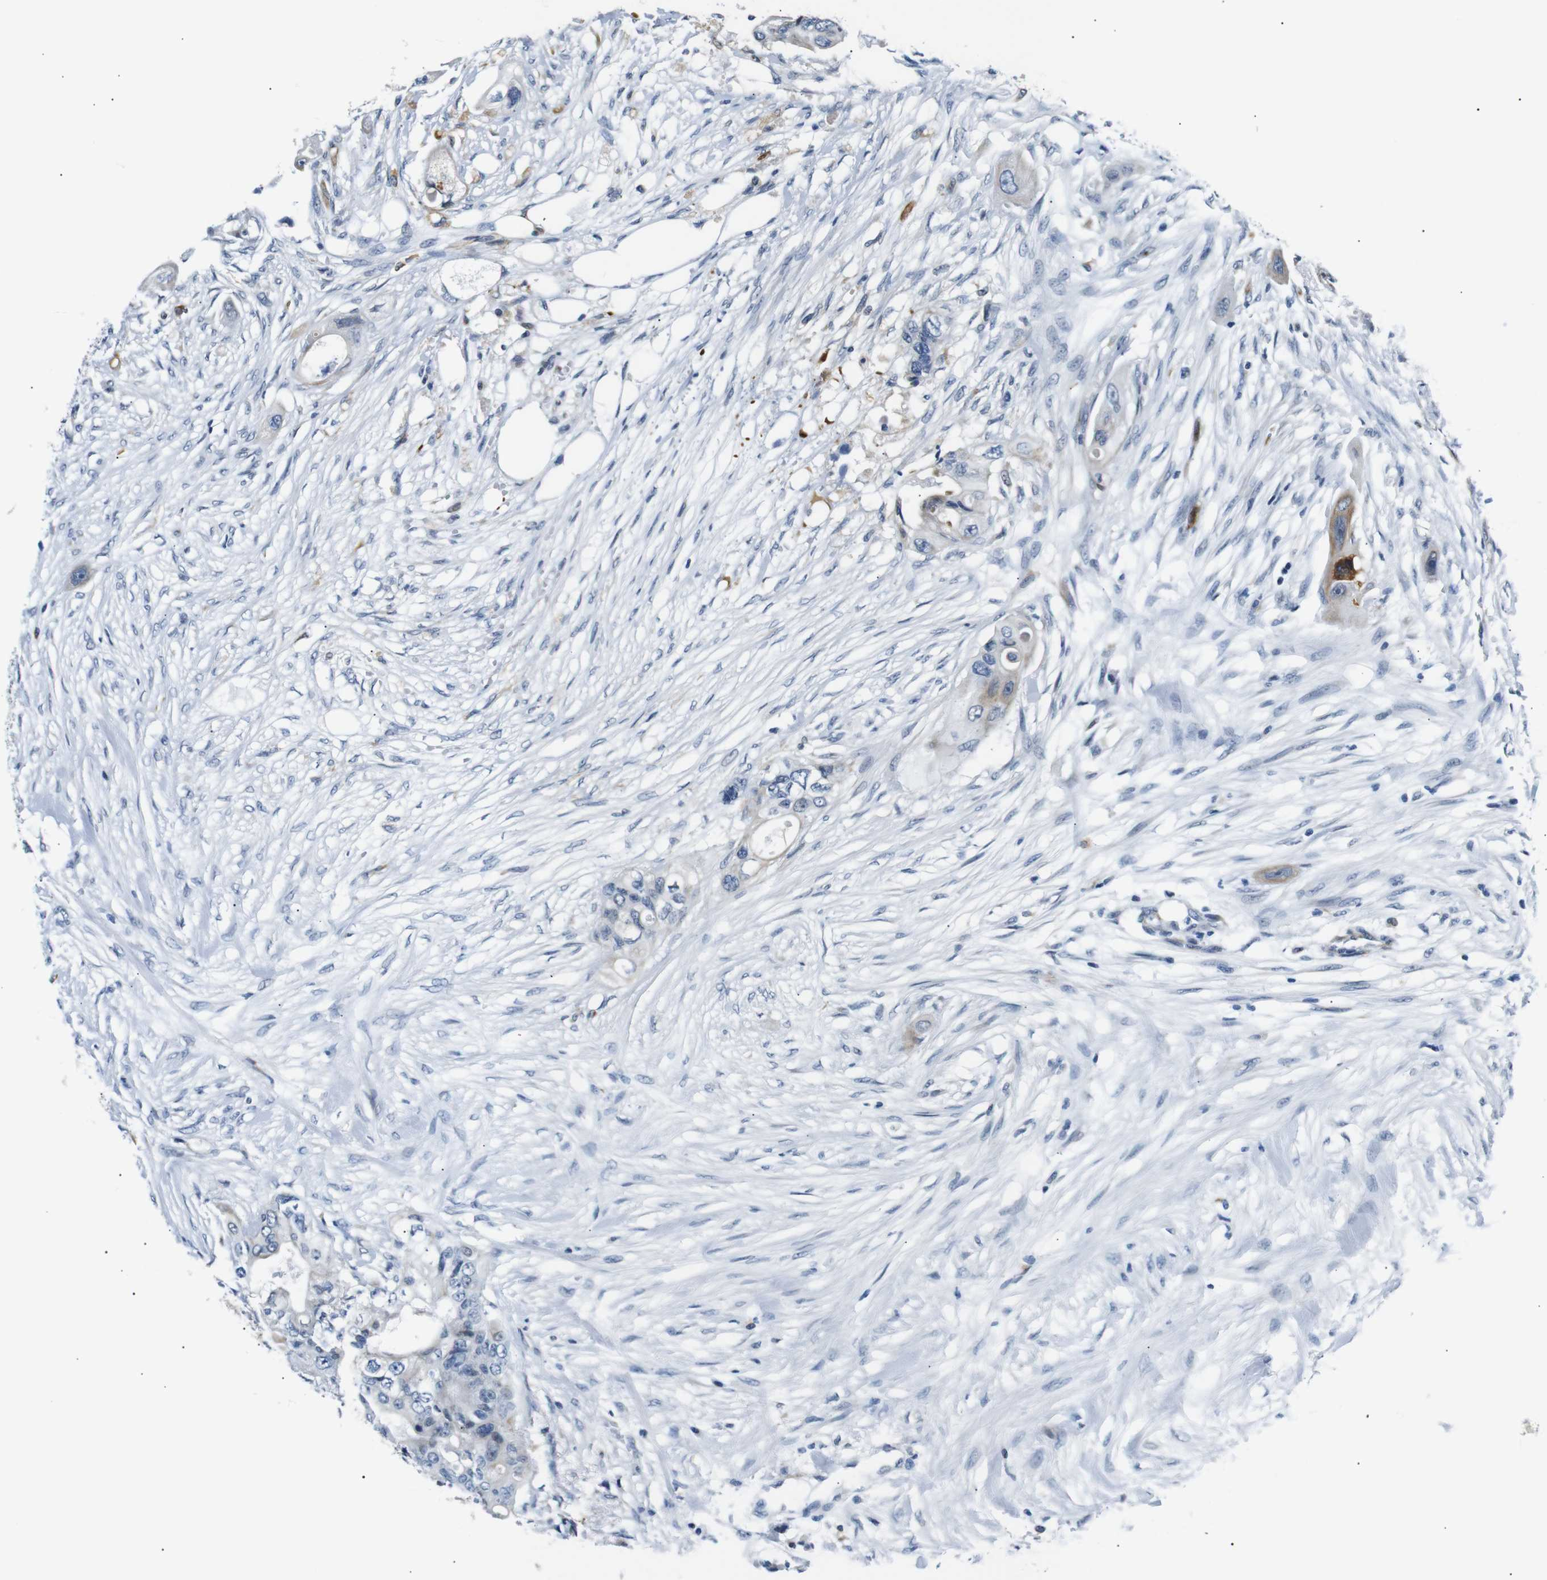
{"staining": {"intensity": "weak", "quantity": "<25%", "location": "cytoplasmic/membranous"}, "tissue": "colorectal cancer", "cell_type": "Tumor cells", "image_type": "cancer", "snomed": [{"axis": "morphology", "description": "Adenocarcinoma, NOS"}, {"axis": "topography", "description": "Colon"}], "caption": "Tumor cells are negative for protein expression in human adenocarcinoma (colorectal). The staining is performed using DAB (3,3'-diaminobenzidine) brown chromogen with nuclei counter-stained in using hematoxylin.", "gene": "TAFA1", "patient": {"sex": "female", "age": 57}}